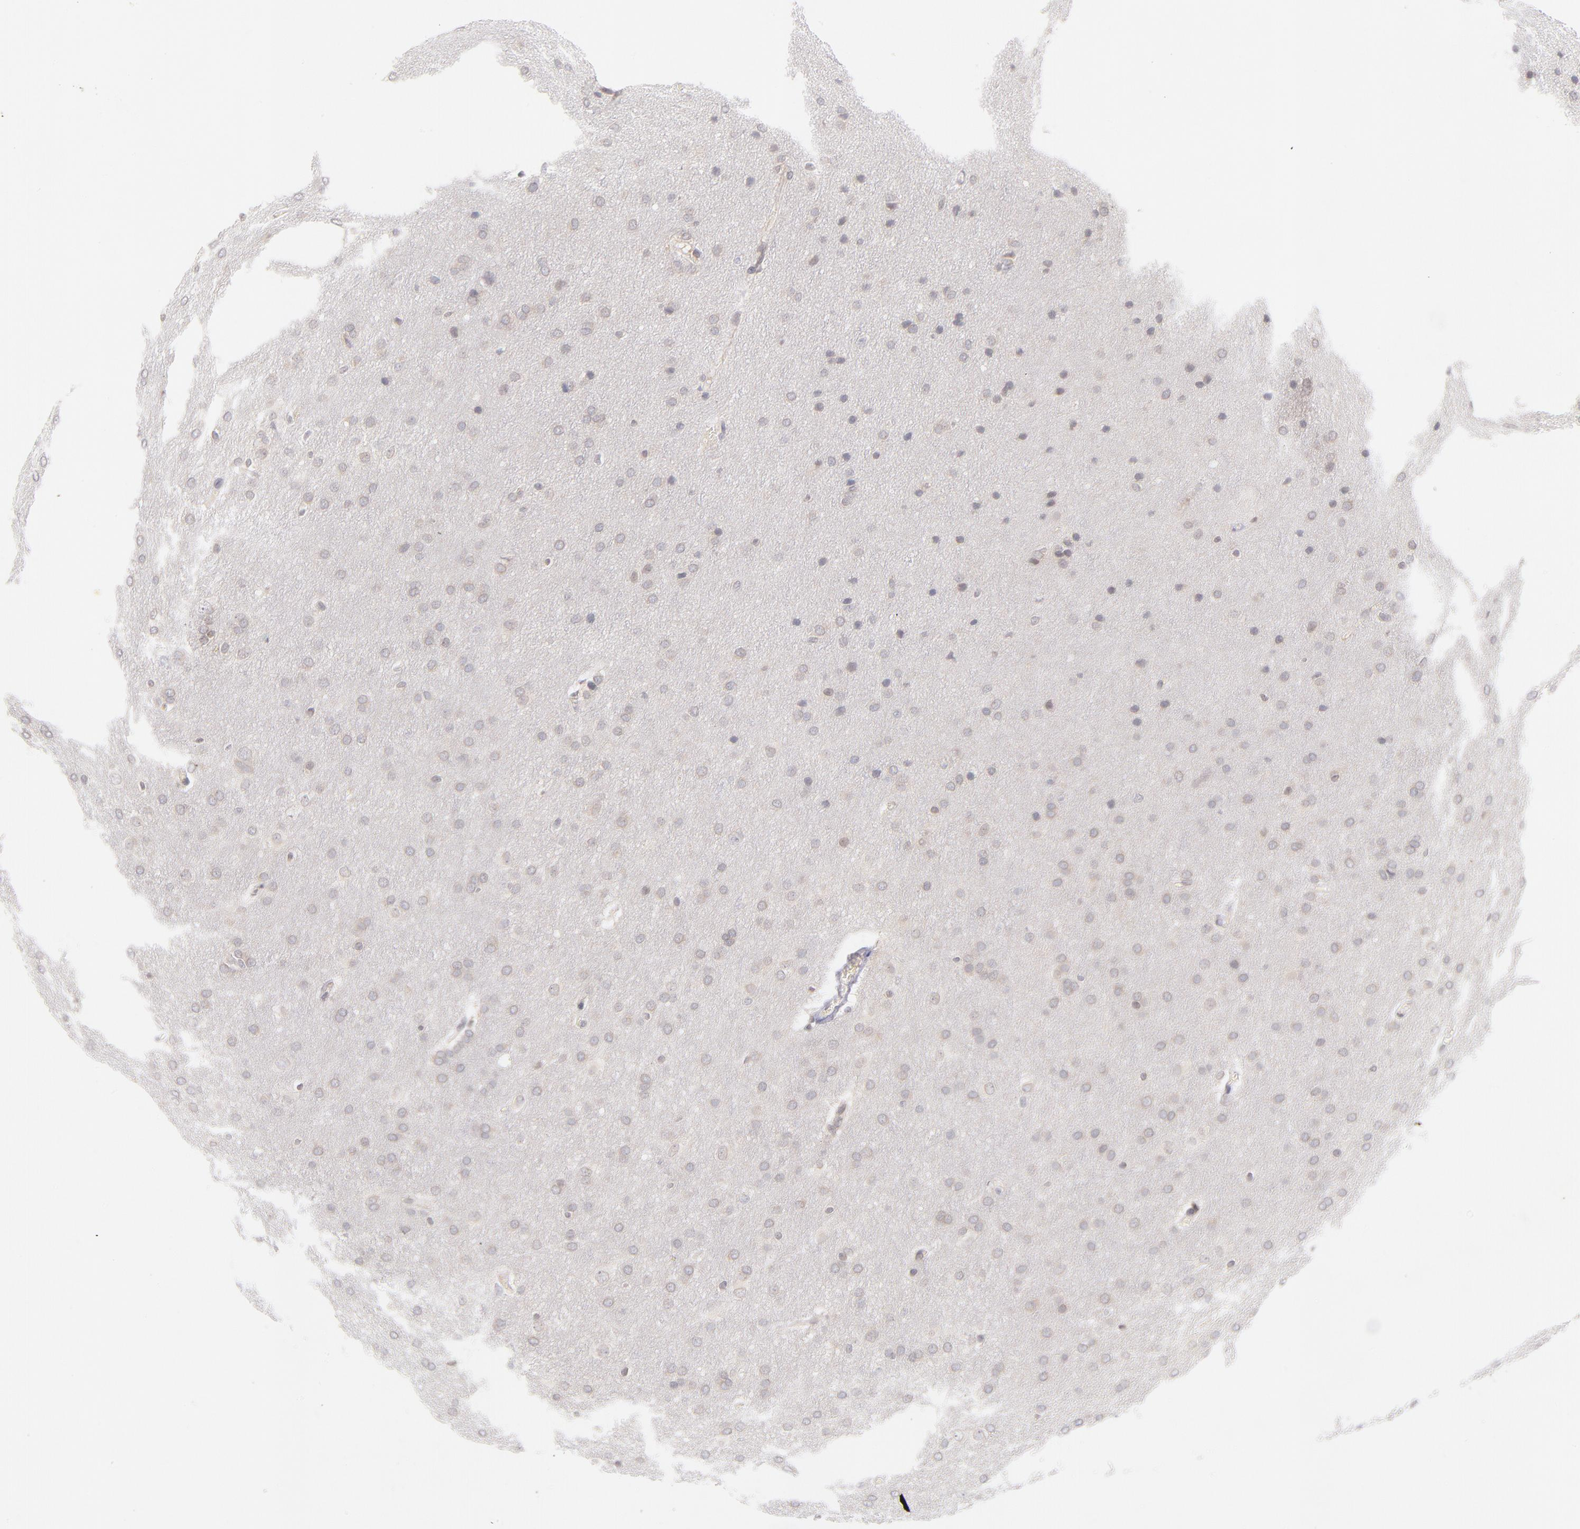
{"staining": {"intensity": "negative", "quantity": "none", "location": "none"}, "tissue": "glioma", "cell_type": "Tumor cells", "image_type": "cancer", "snomed": [{"axis": "morphology", "description": "Glioma, malignant, Low grade"}, {"axis": "topography", "description": "Brain"}], "caption": "Immunohistochemistry (IHC) histopathology image of glioma stained for a protein (brown), which shows no positivity in tumor cells.", "gene": "CASP6", "patient": {"sex": "female", "age": 32}}